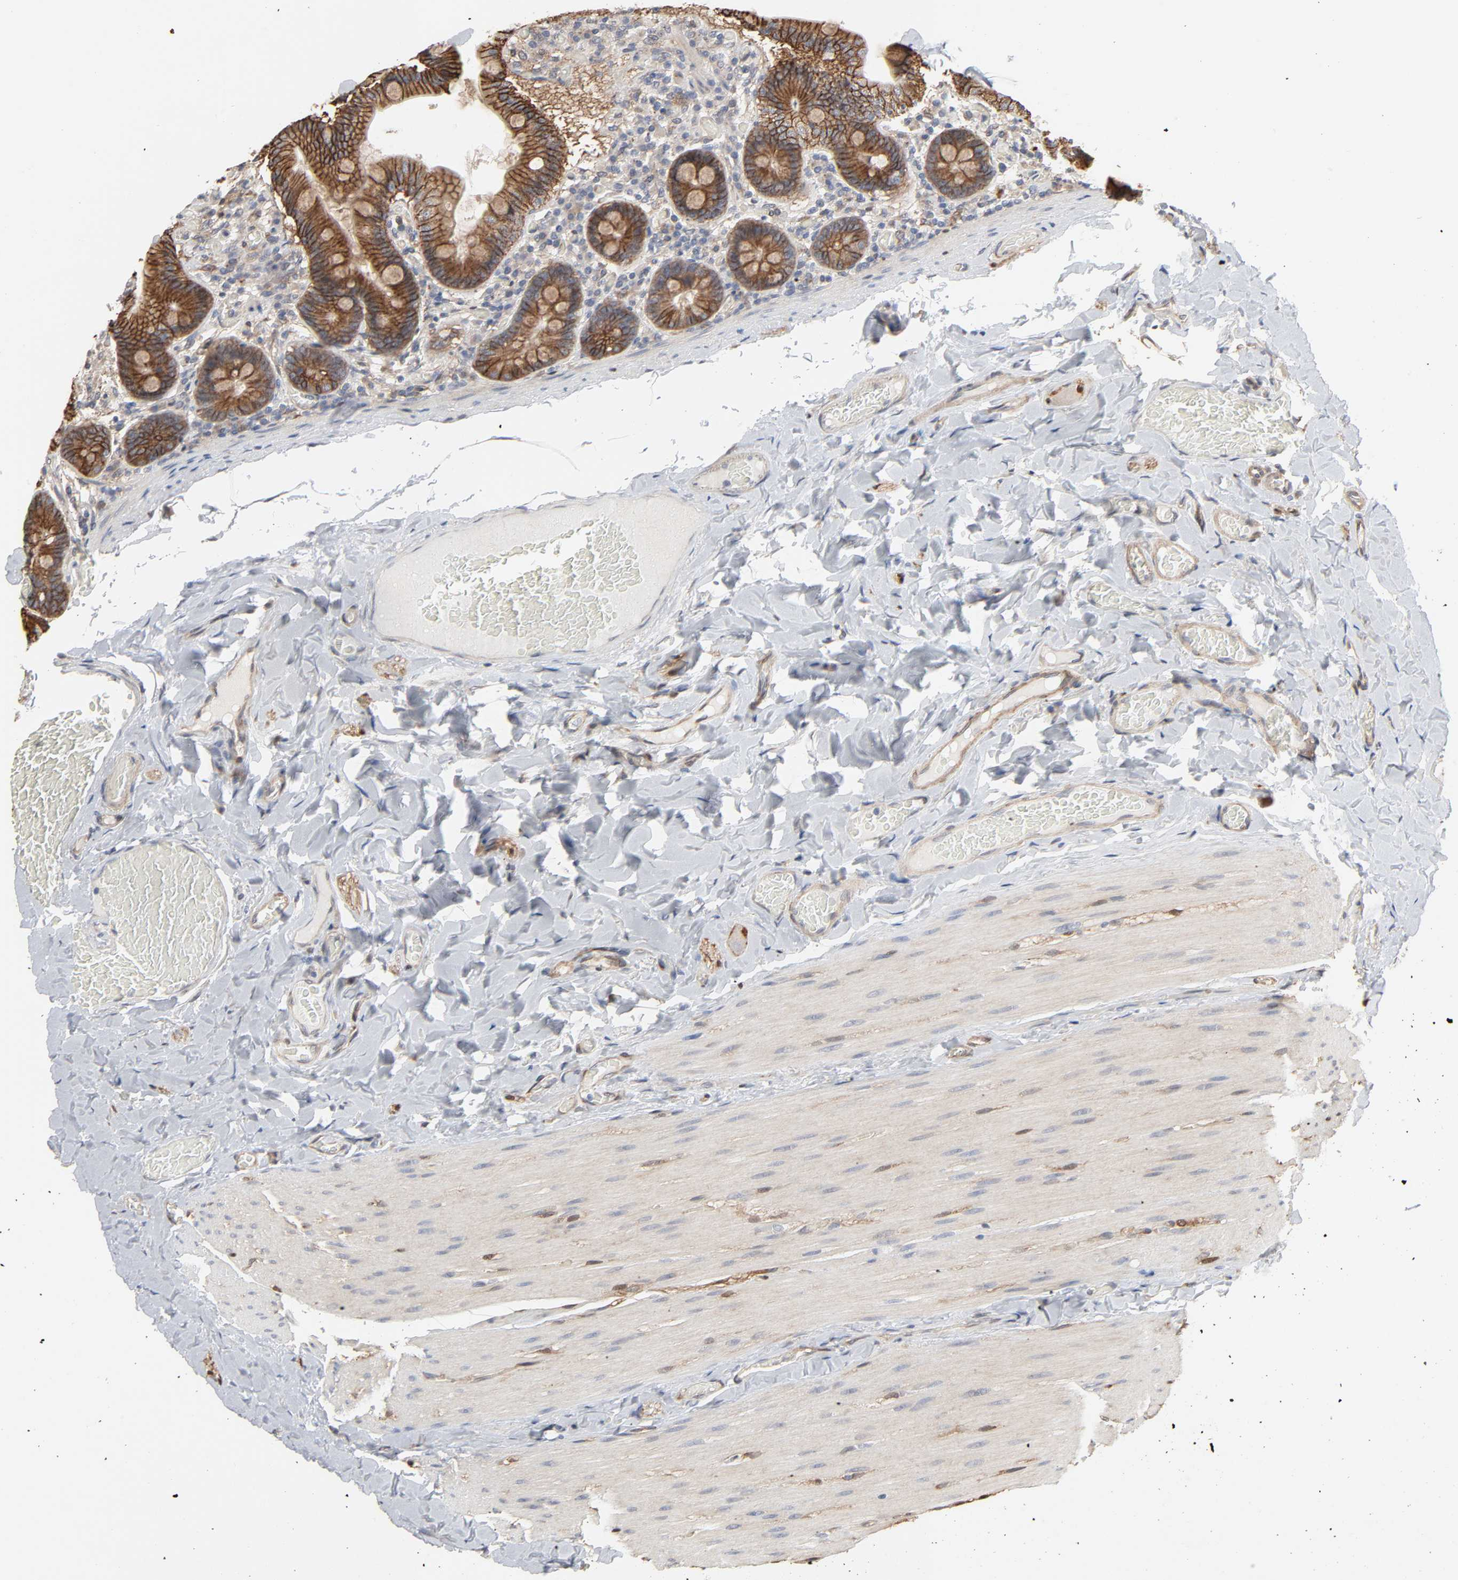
{"staining": {"intensity": "moderate", "quantity": ">75%", "location": "cytoplasmic/membranous"}, "tissue": "duodenum", "cell_type": "Glandular cells", "image_type": "normal", "snomed": [{"axis": "morphology", "description": "Normal tissue, NOS"}, {"axis": "topography", "description": "Duodenum"}], "caption": "This is a histology image of immunohistochemistry (IHC) staining of benign duodenum, which shows moderate positivity in the cytoplasmic/membranous of glandular cells.", "gene": "NDRG2", "patient": {"sex": "male", "age": 66}}